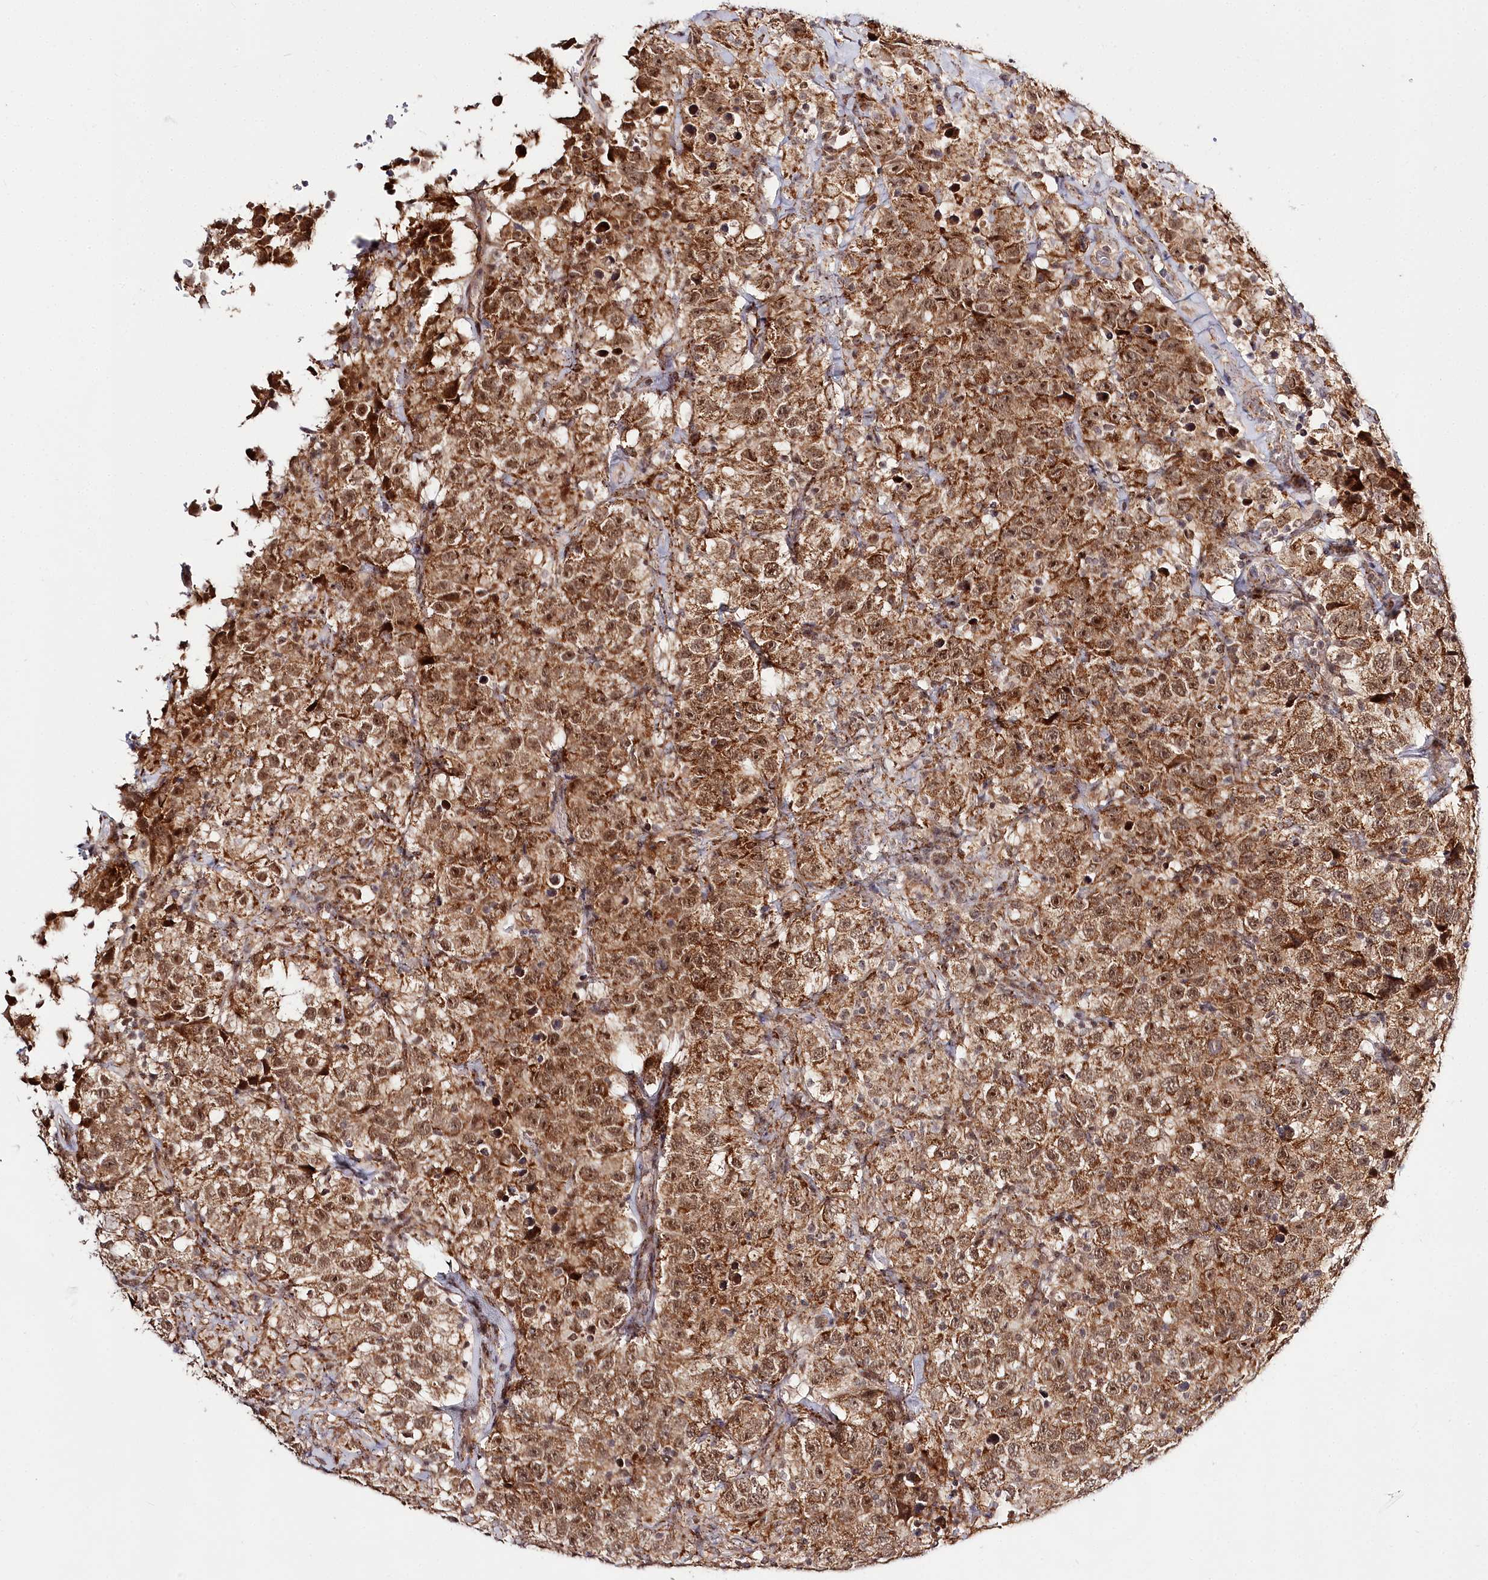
{"staining": {"intensity": "moderate", "quantity": ">75%", "location": "cytoplasmic/membranous,nuclear"}, "tissue": "testis cancer", "cell_type": "Tumor cells", "image_type": "cancer", "snomed": [{"axis": "morphology", "description": "Seminoma, NOS"}, {"axis": "topography", "description": "Testis"}], "caption": "A micrograph of seminoma (testis) stained for a protein shows moderate cytoplasmic/membranous and nuclear brown staining in tumor cells.", "gene": "RTN4IP1", "patient": {"sex": "male", "age": 41}}